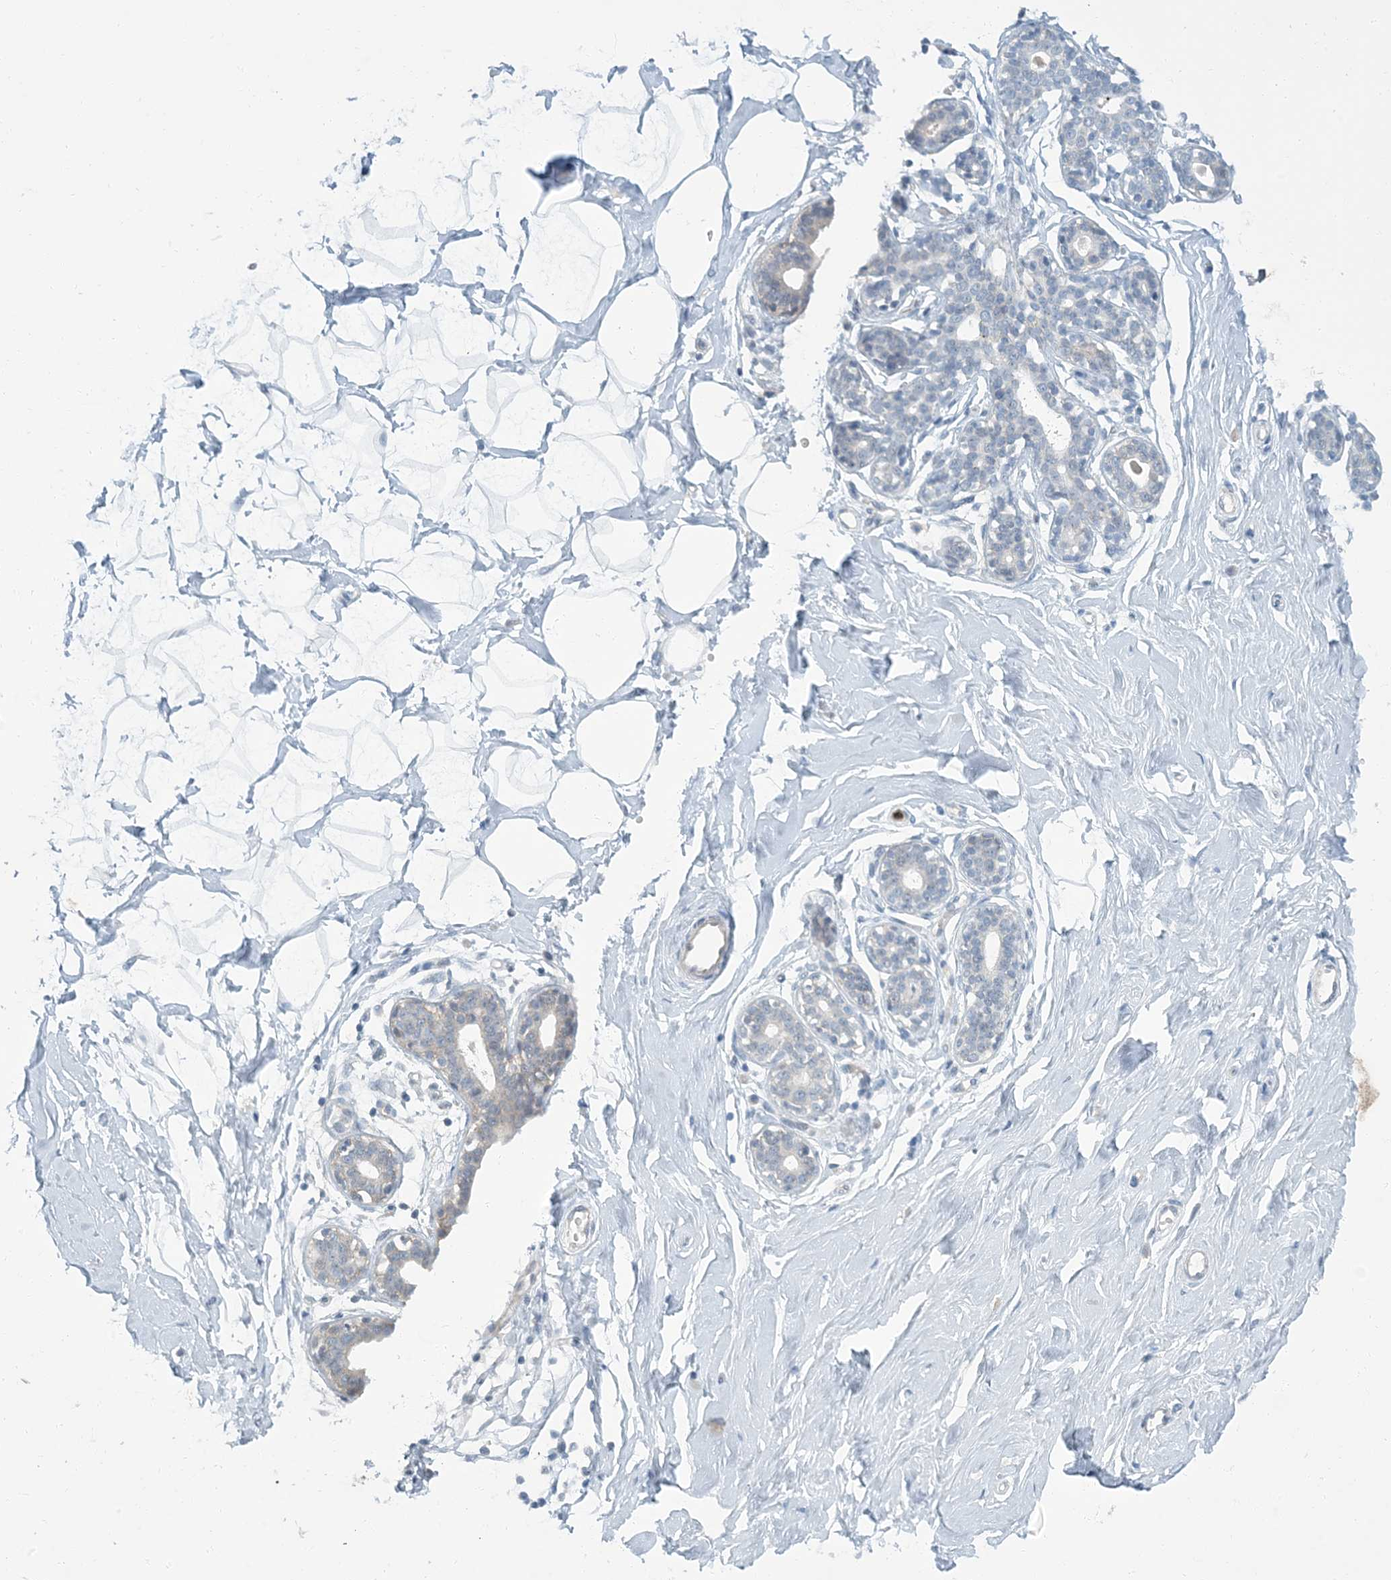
{"staining": {"intensity": "negative", "quantity": "none", "location": "none"}, "tissue": "breast", "cell_type": "Adipocytes", "image_type": "normal", "snomed": [{"axis": "morphology", "description": "Normal tissue, NOS"}, {"axis": "morphology", "description": "Adenoma, NOS"}, {"axis": "topography", "description": "Breast"}], "caption": "Adipocytes are negative for brown protein staining in benign breast. (Stains: DAB (3,3'-diaminobenzidine) immunohistochemistry (IHC) with hematoxylin counter stain, Microscopy: brightfield microscopy at high magnification).", "gene": "EPHA4", "patient": {"sex": "female", "age": 23}}